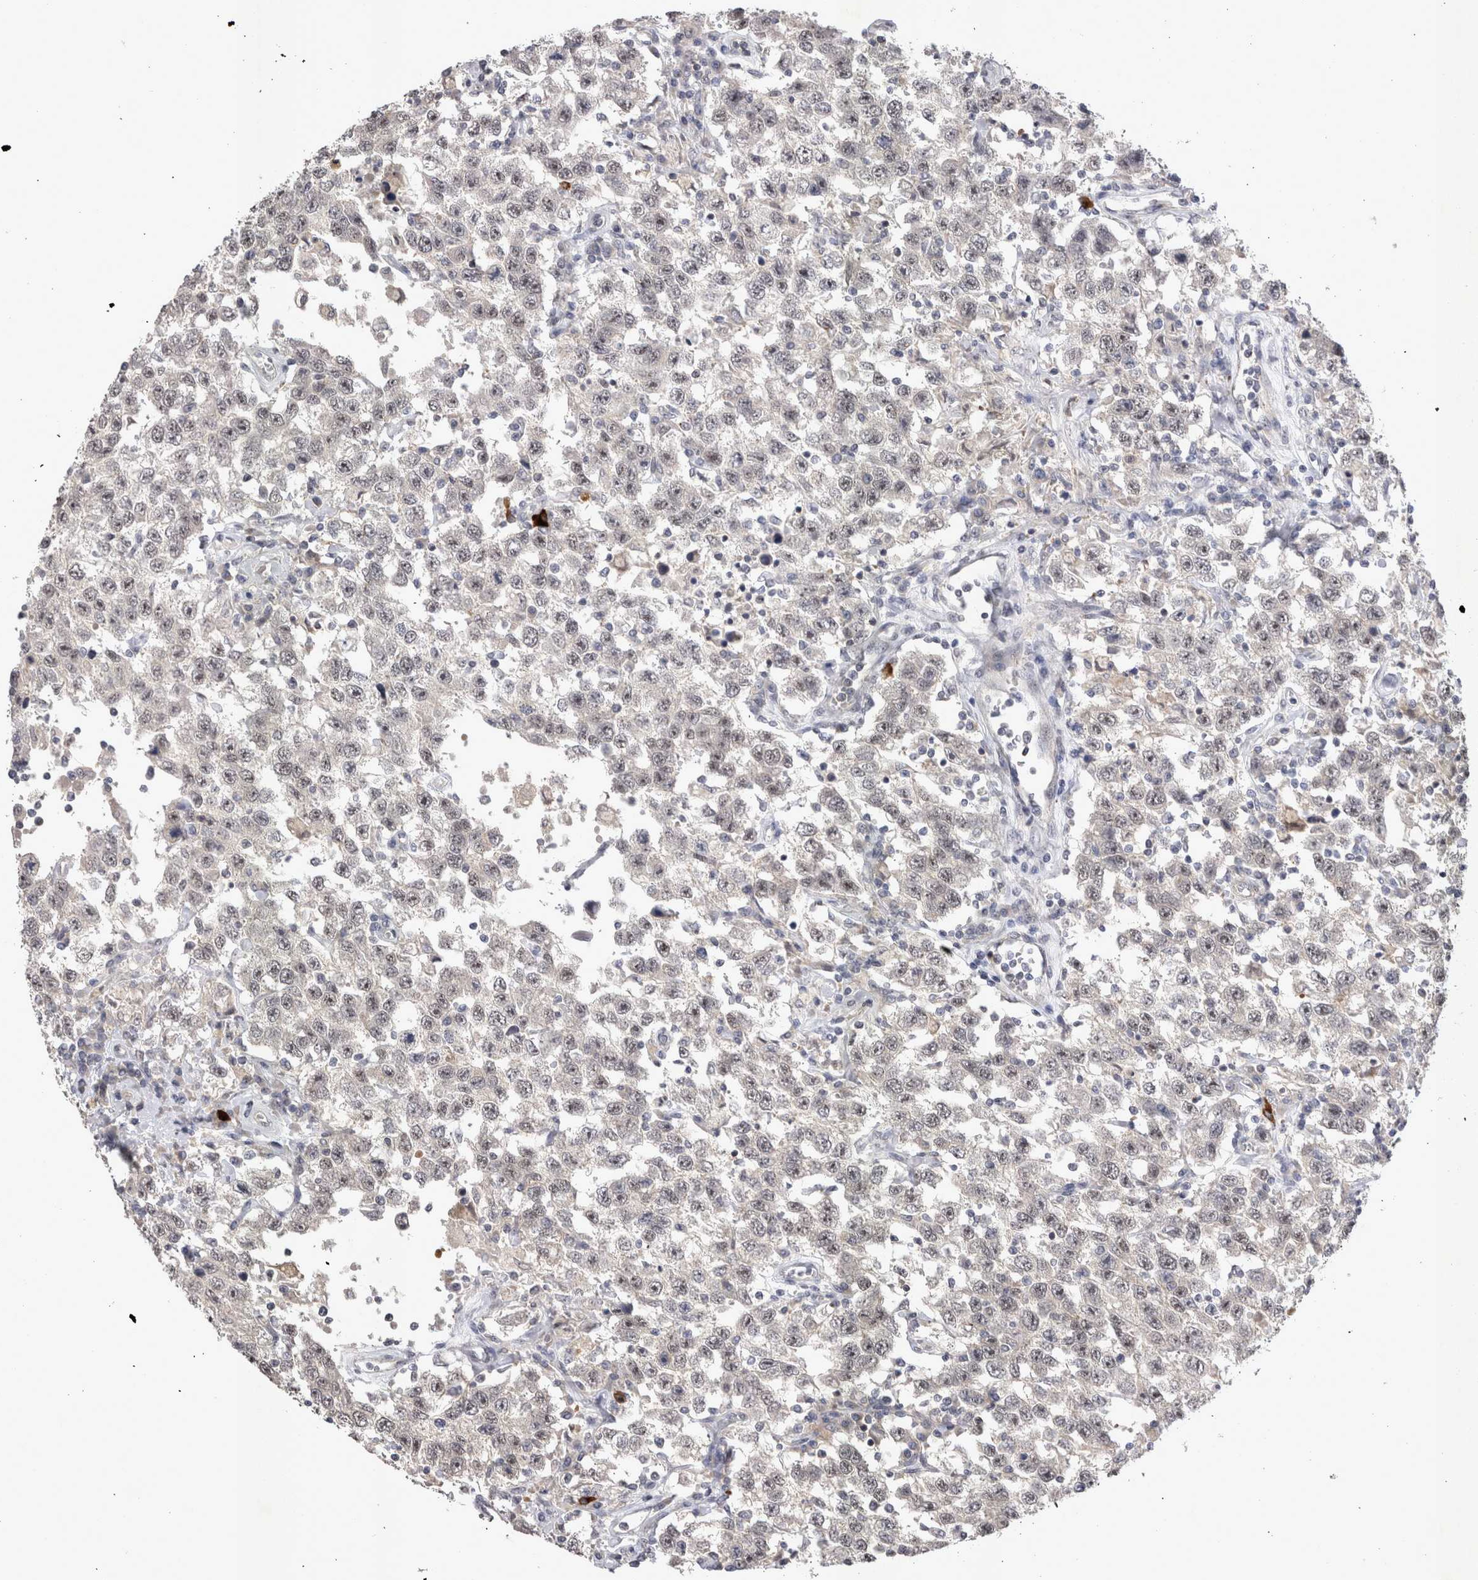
{"staining": {"intensity": "weak", "quantity": "<25%", "location": "nuclear"}, "tissue": "testis cancer", "cell_type": "Tumor cells", "image_type": "cancer", "snomed": [{"axis": "morphology", "description": "Seminoma, NOS"}, {"axis": "topography", "description": "Testis"}], "caption": "High magnification brightfield microscopy of seminoma (testis) stained with DAB (brown) and counterstained with hematoxylin (blue): tumor cells show no significant positivity.", "gene": "CTBS", "patient": {"sex": "male", "age": 41}}